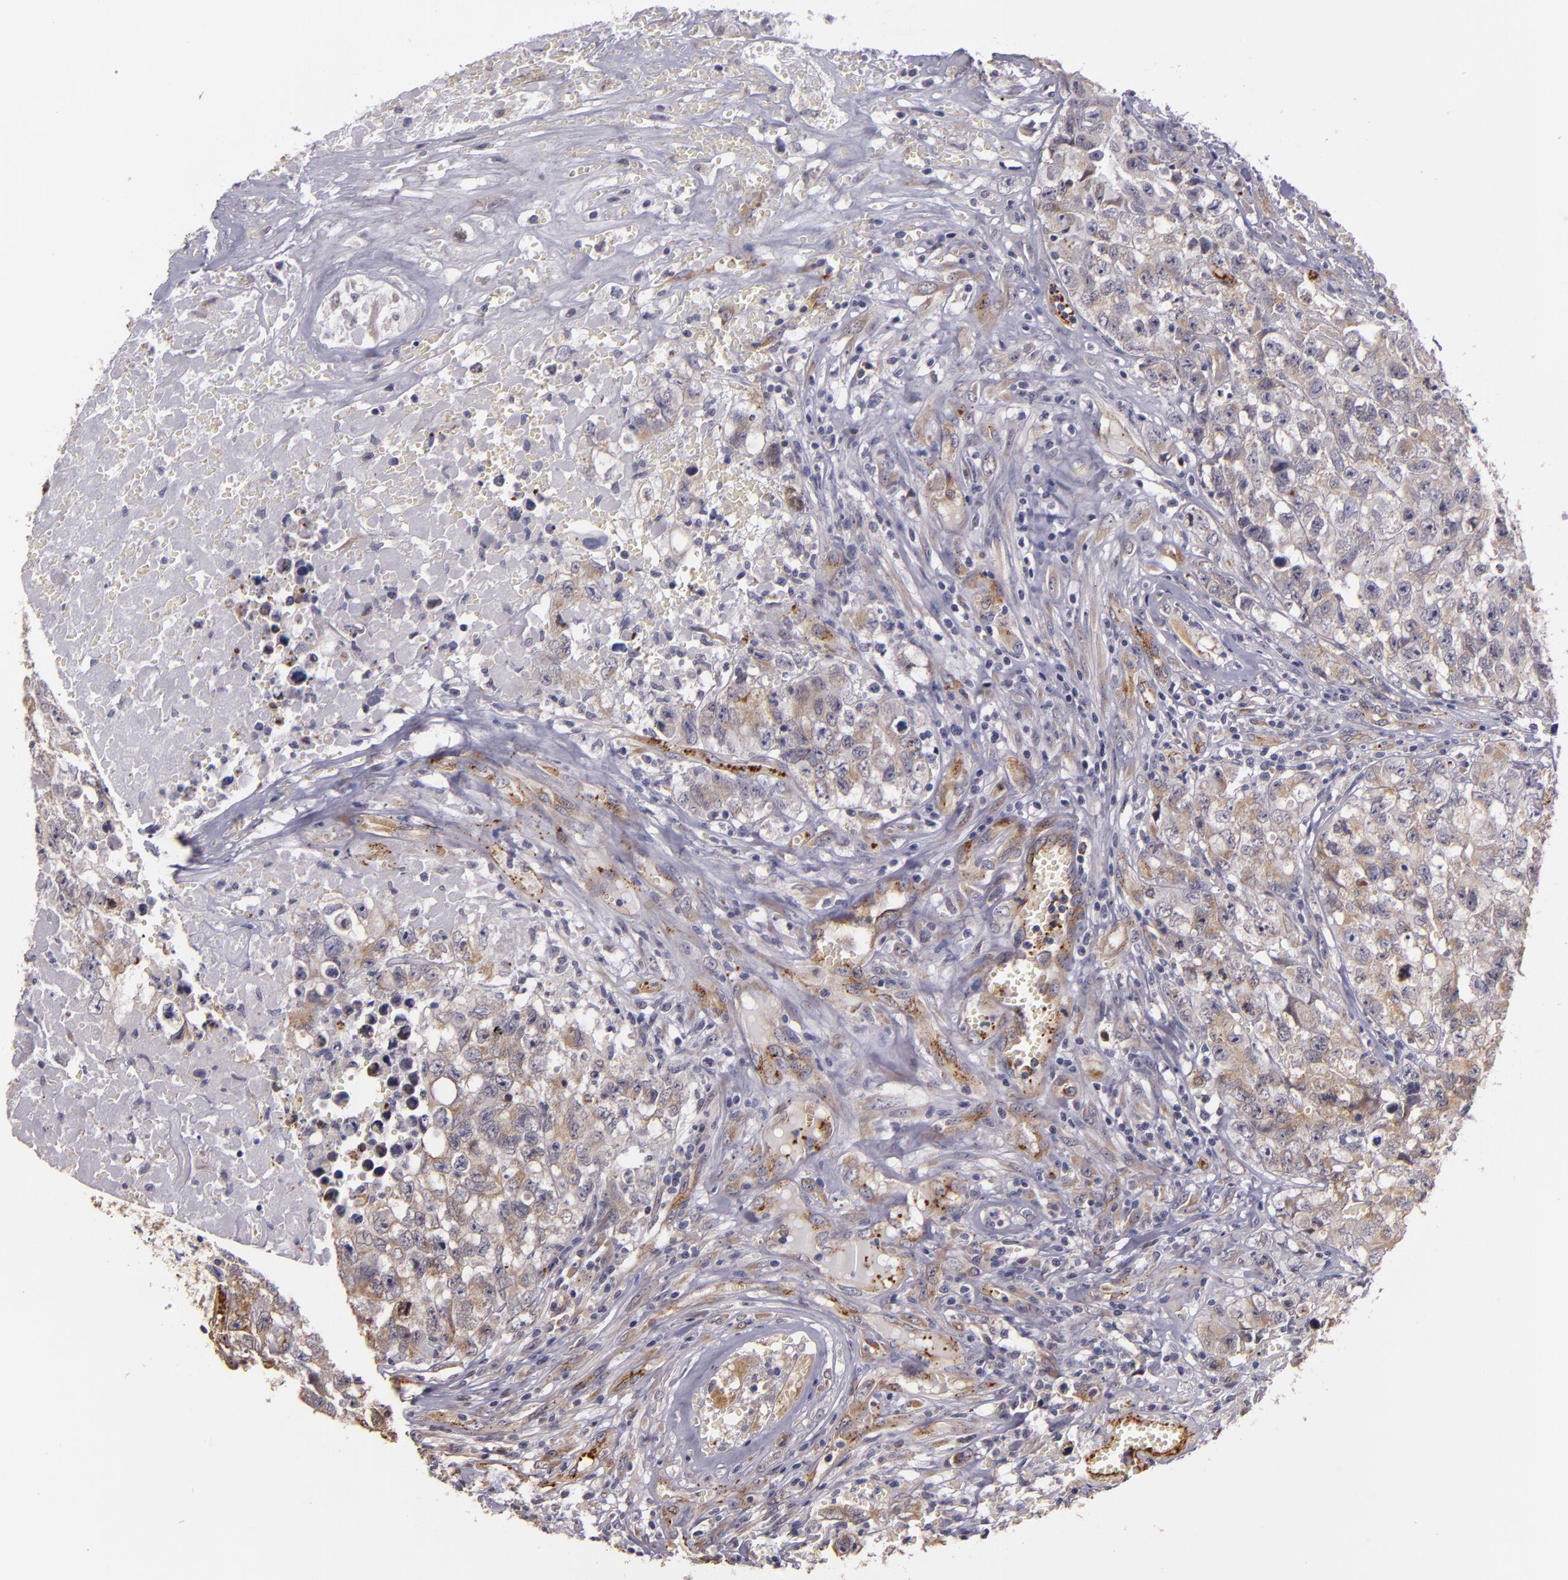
{"staining": {"intensity": "moderate", "quantity": "25%-75%", "location": "cytoplasmic/membranous"}, "tissue": "testis cancer", "cell_type": "Tumor cells", "image_type": "cancer", "snomed": [{"axis": "morphology", "description": "Carcinoma, Embryonal, NOS"}, {"axis": "topography", "description": "Testis"}], "caption": "Embryonal carcinoma (testis) tissue shows moderate cytoplasmic/membranous positivity in about 25%-75% of tumor cells, visualized by immunohistochemistry.", "gene": "SYTL4", "patient": {"sex": "male", "age": 31}}